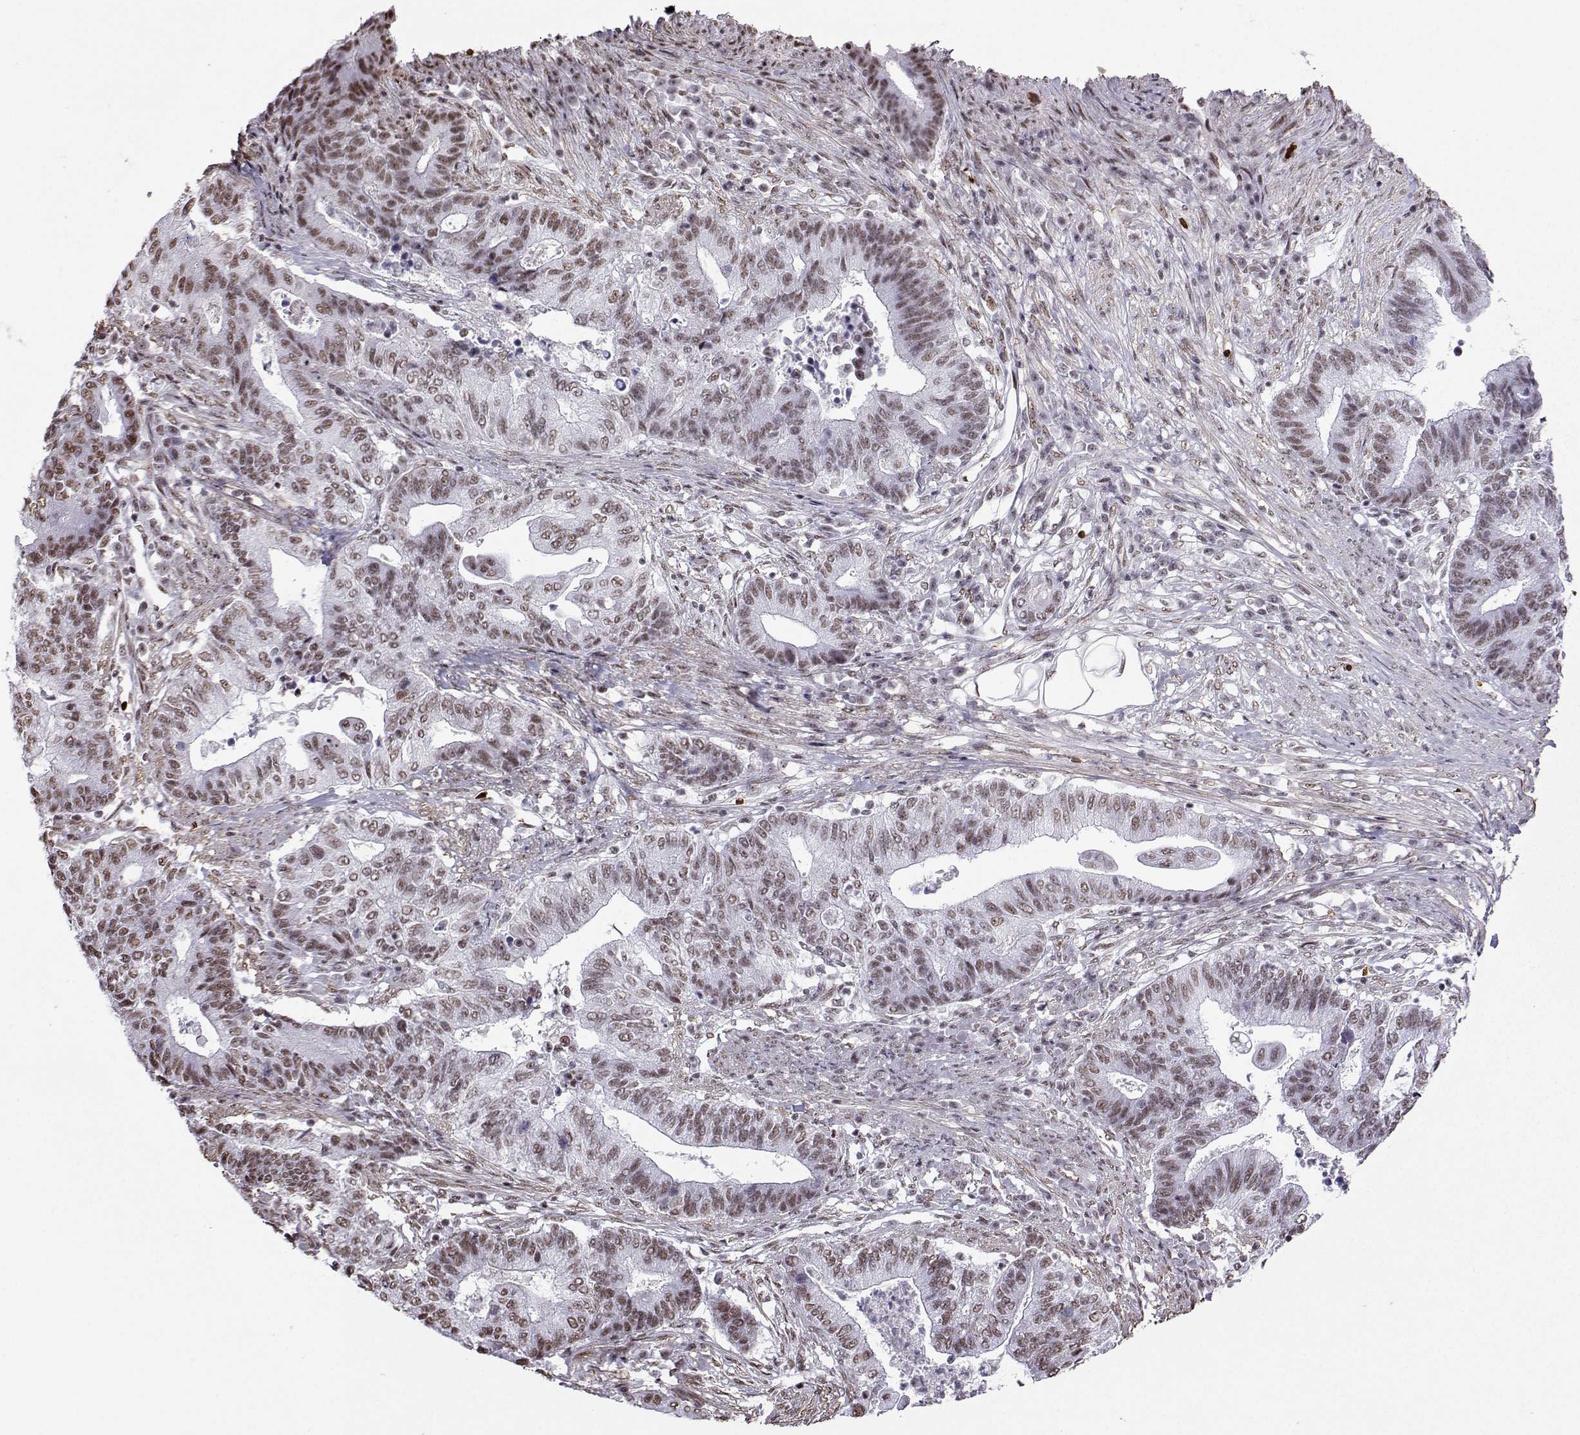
{"staining": {"intensity": "weak", "quantity": ">75%", "location": "nuclear"}, "tissue": "endometrial cancer", "cell_type": "Tumor cells", "image_type": "cancer", "snomed": [{"axis": "morphology", "description": "Adenocarcinoma, NOS"}, {"axis": "topography", "description": "Uterus"}, {"axis": "topography", "description": "Endometrium"}], "caption": "Tumor cells exhibit low levels of weak nuclear staining in approximately >75% of cells in endometrial cancer (adenocarcinoma). The staining is performed using DAB (3,3'-diaminobenzidine) brown chromogen to label protein expression. The nuclei are counter-stained blue using hematoxylin.", "gene": "CCNK", "patient": {"sex": "female", "age": 54}}